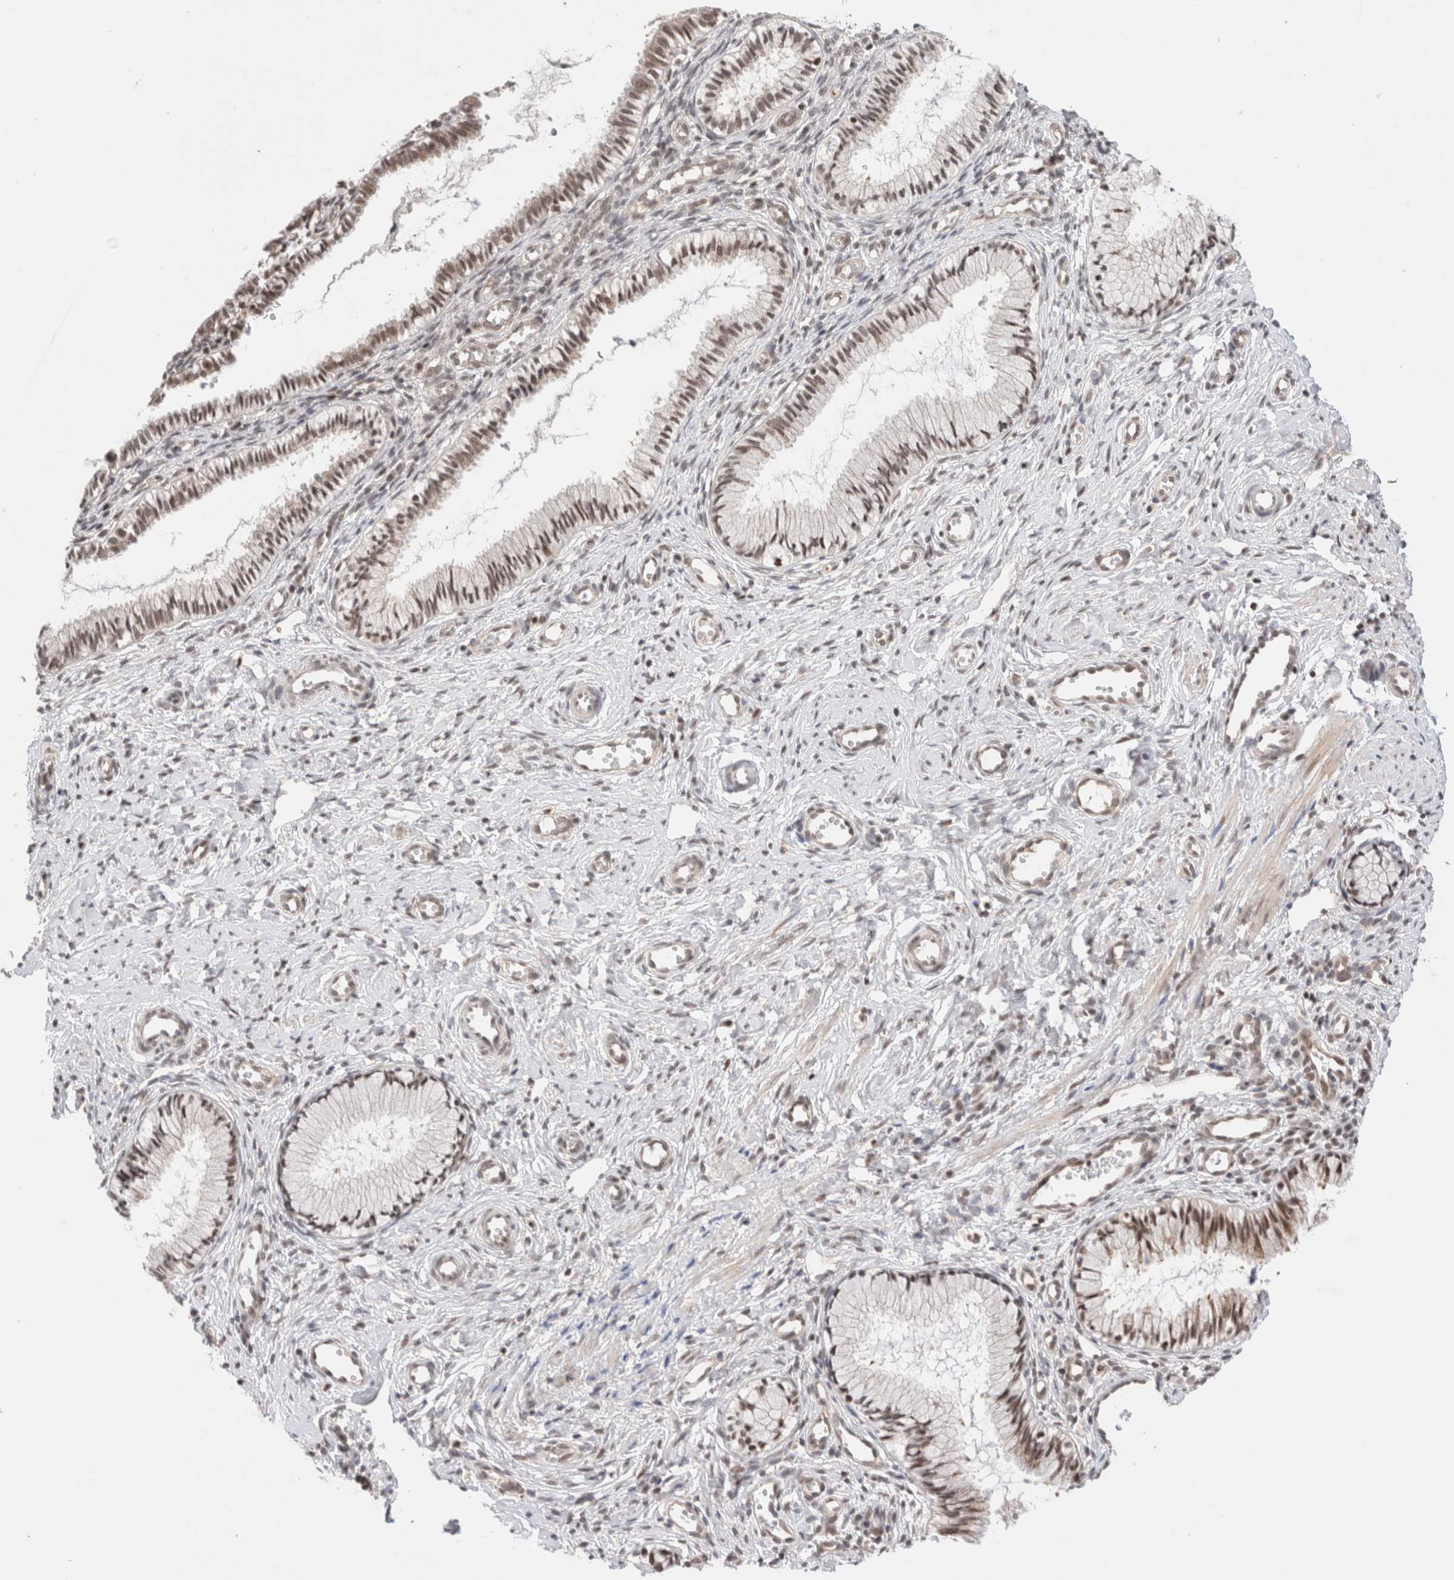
{"staining": {"intensity": "moderate", "quantity": ">75%", "location": "nuclear"}, "tissue": "cervix", "cell_type": "Glandular cells", "image_type": "normal", "snomed": [{"axis": "morphology", "description": "Normal tissue, NOS"}, {"axis": "topography", "description": "Cervix"}], "caption": "An image of human cervix stained for a protein reveals moderate nuclear brown staining in glandular cells. The staining was performed using DAB (3,3'-diaminobenzidine), with brown indicating positive protein expression. Nuclei are stained blue with hematoxylin.", "gene": "GATAD2A", "patient": {"sex": "female", "age": 27}}